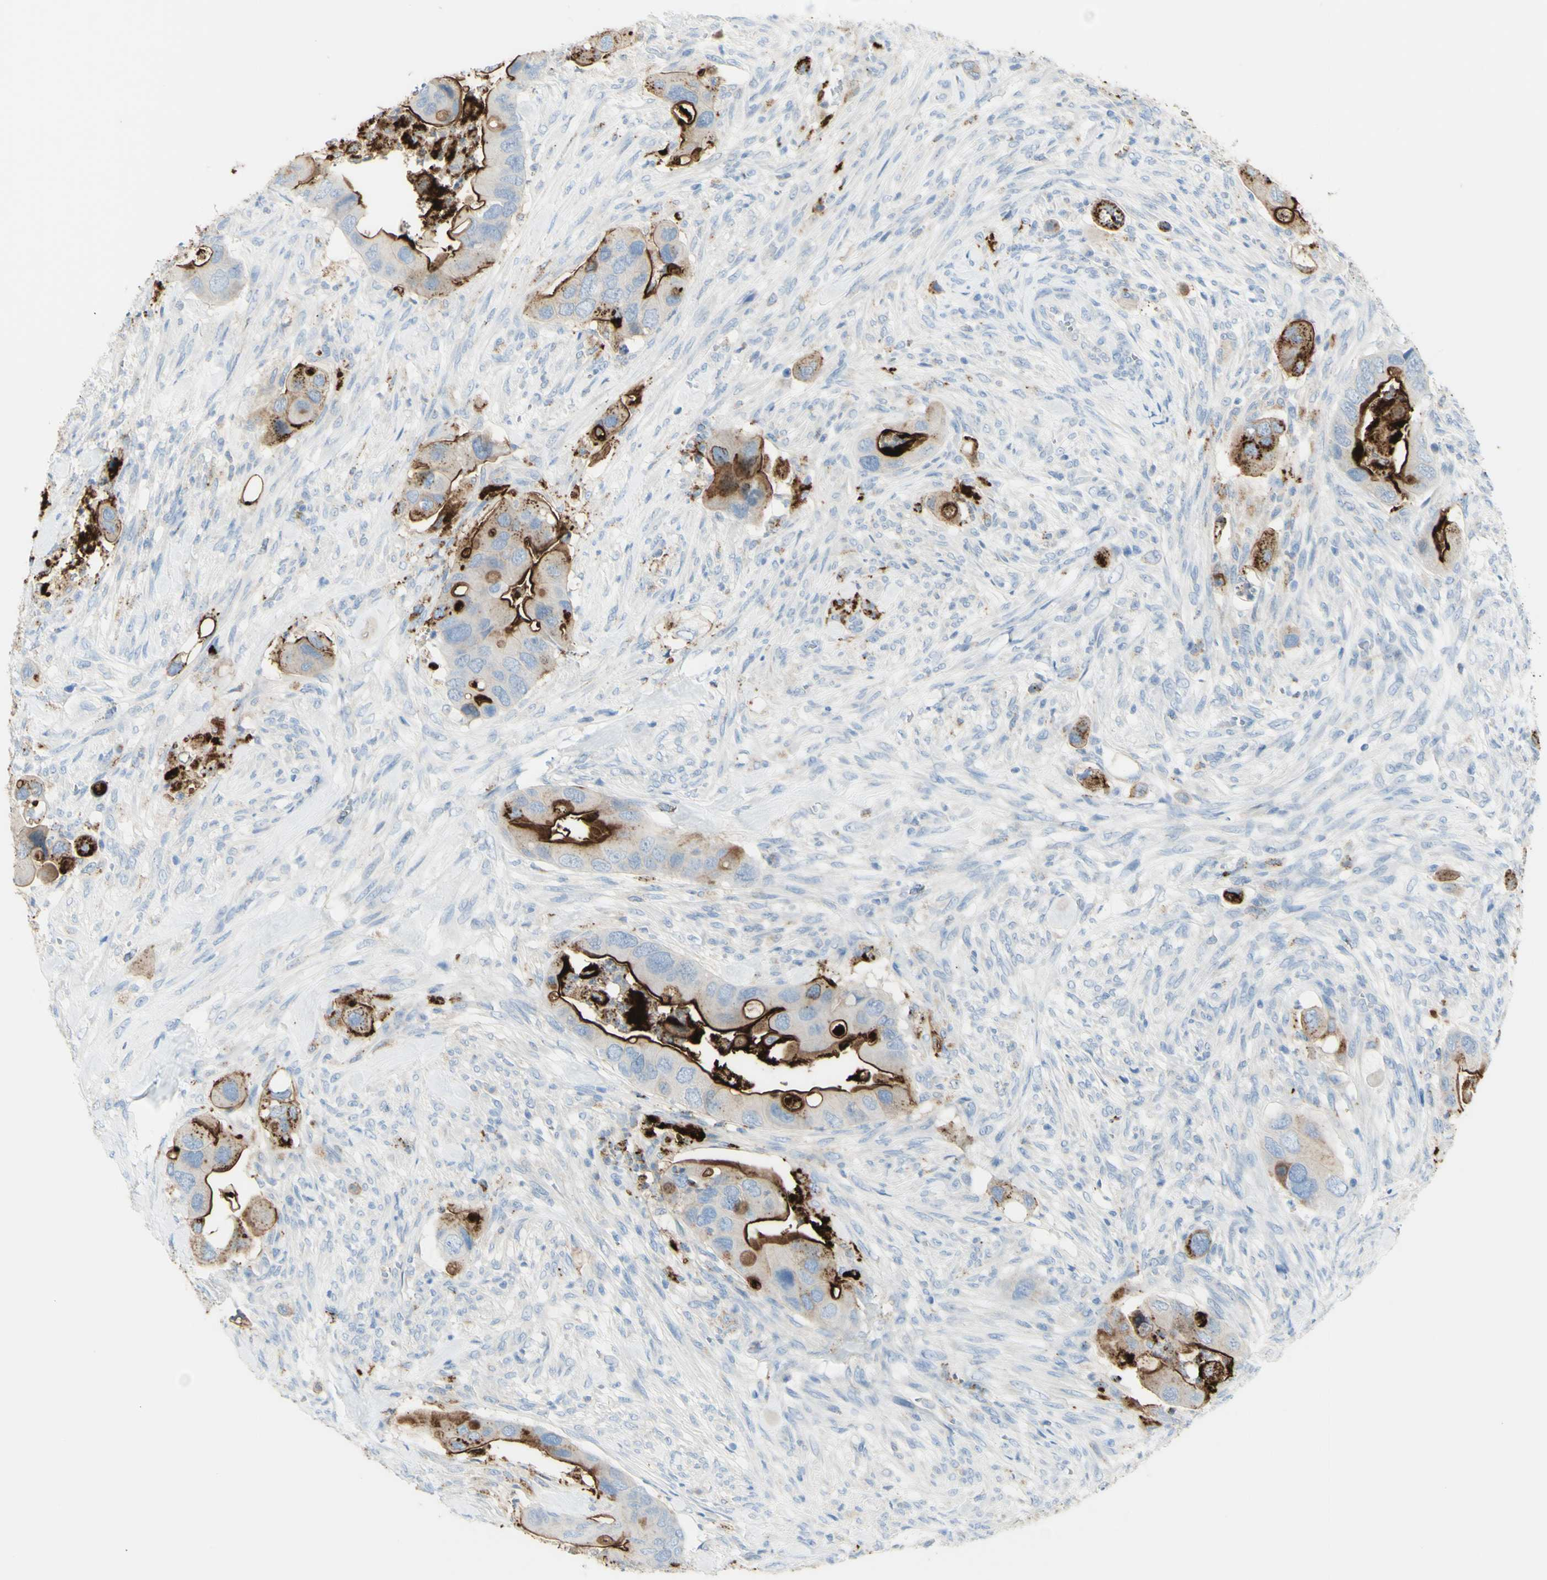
{"staining": {"intensity": "strong", "quantity": "25%-75%", "location": "cytoplasmic/membranous"}, "tissue": "colorectal cancer", "cell_type": "Tumor cells", "image_type": "cancer", "snomed": [{"axis": "morphology", "description": "Adenocarcinoma, NOS"}, {"axis": "topography", "description": "Rectum"}], "caption": "Immunohistochemical staining of colorectal adenocarcinoma reveals high levels of strong cytoplasmic/membranous staining in about 25%-75% of tumor cells.", "gene": "TSPAN1", "patient": {"sex": "female", "age": 57}}